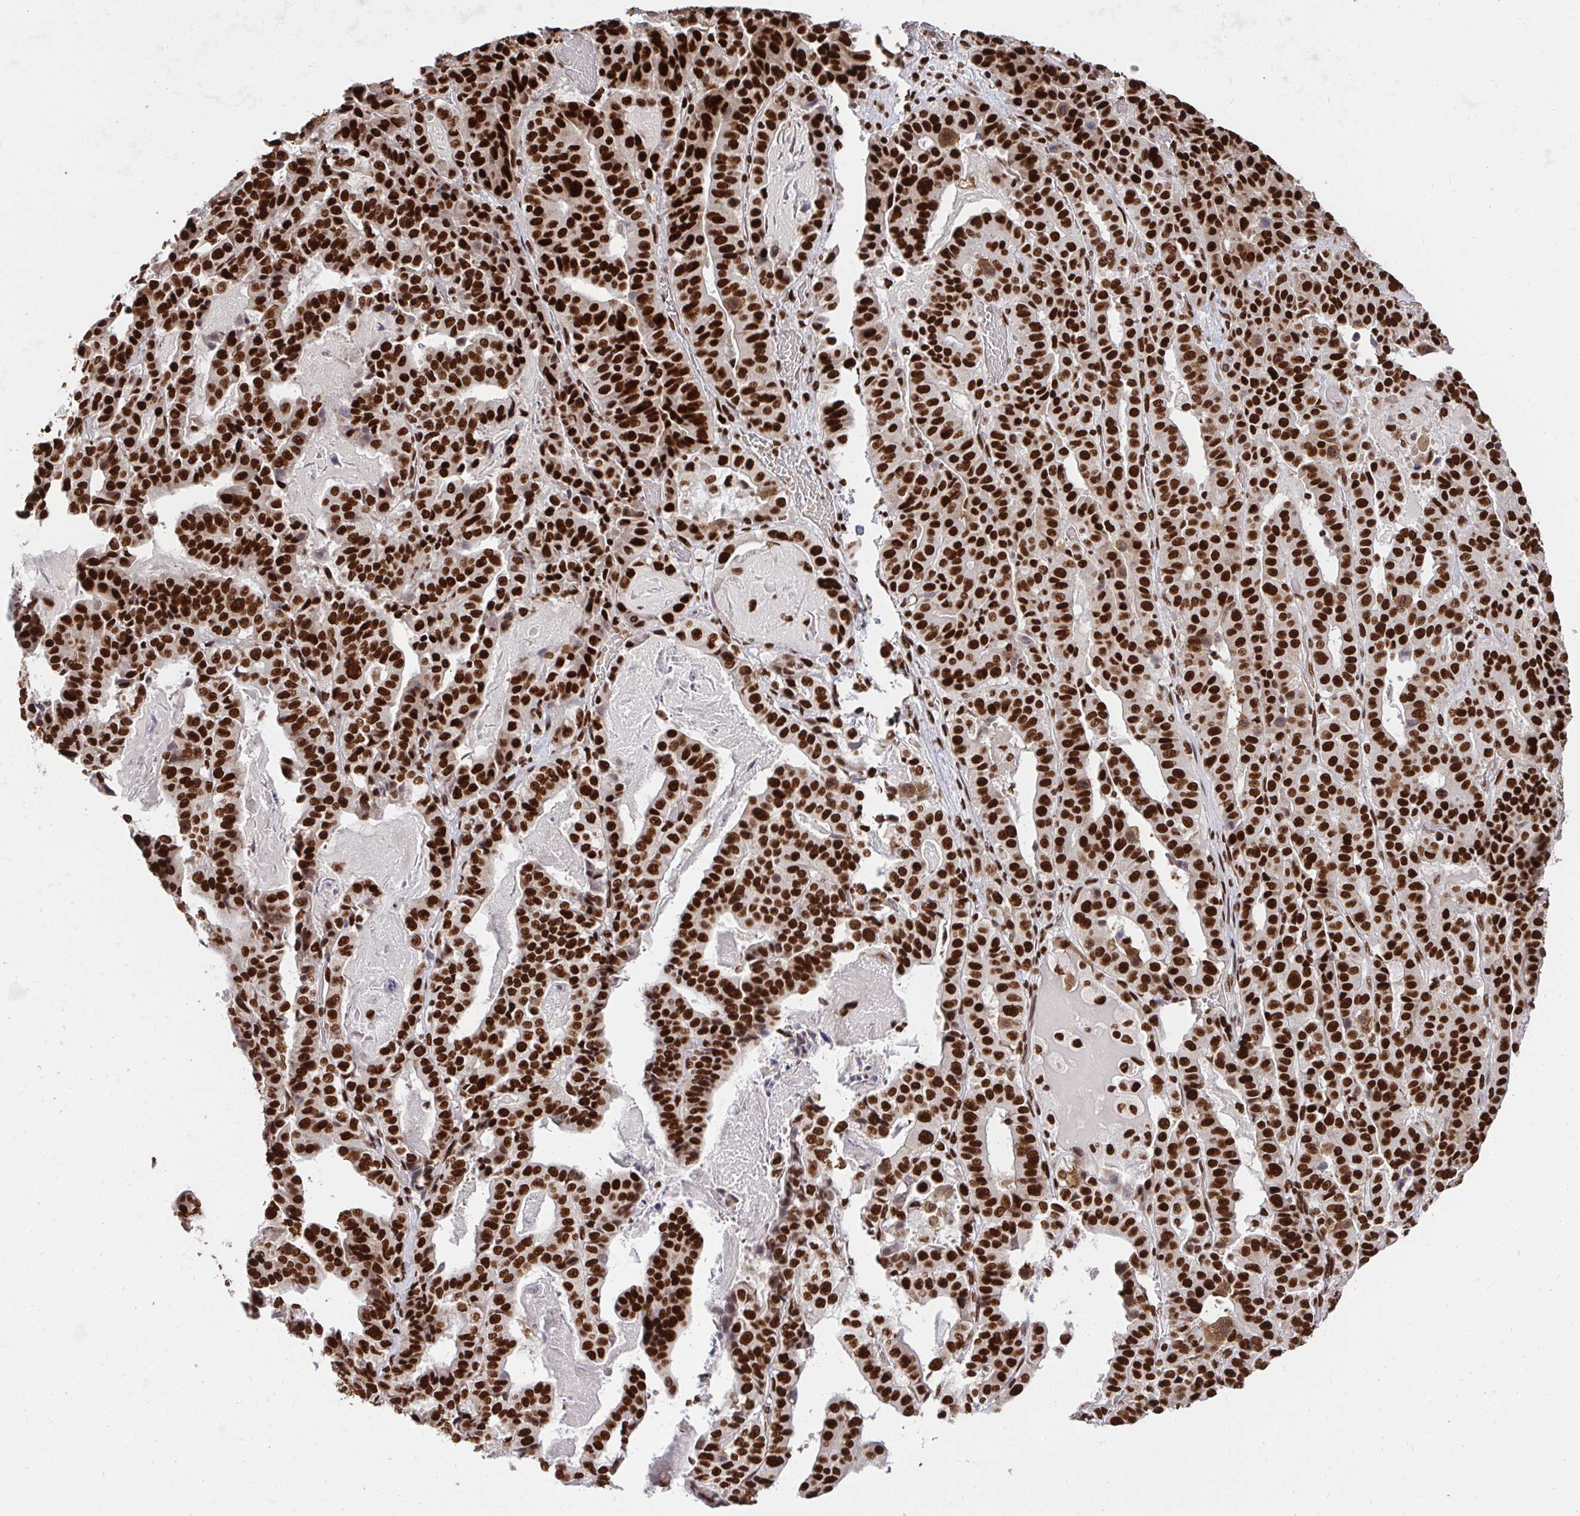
{"staining": {"intensity": "strong", "quantity": ">75%", "location": "nuclear"}, "tissue": "stomach cancer", "cell_type": "Tumor cells", "image_type": "cancer", "snomed": [{"axis": "morphology", "description": "Adenocarcinoma, NOS"}, {"axis": "topography", "description": "Stomach"}], "caption": "High-magnification brightfield microscopy of stomach cancer (adenocarcinoma) stained with DAB (3,3'-diaminobenzidine) (brown) and counterstained with hematoxylin (blue). tumor cells exhibit strong nuclear expression is seen in approximately>75% of cells. The protein of interest is stained brown, and the nuclei are stained in blue (DAB IHC with brightfield microscopy, high magnification).", "gene": "HNRNPL", "patient": {"sex": "male", "age": 48}}